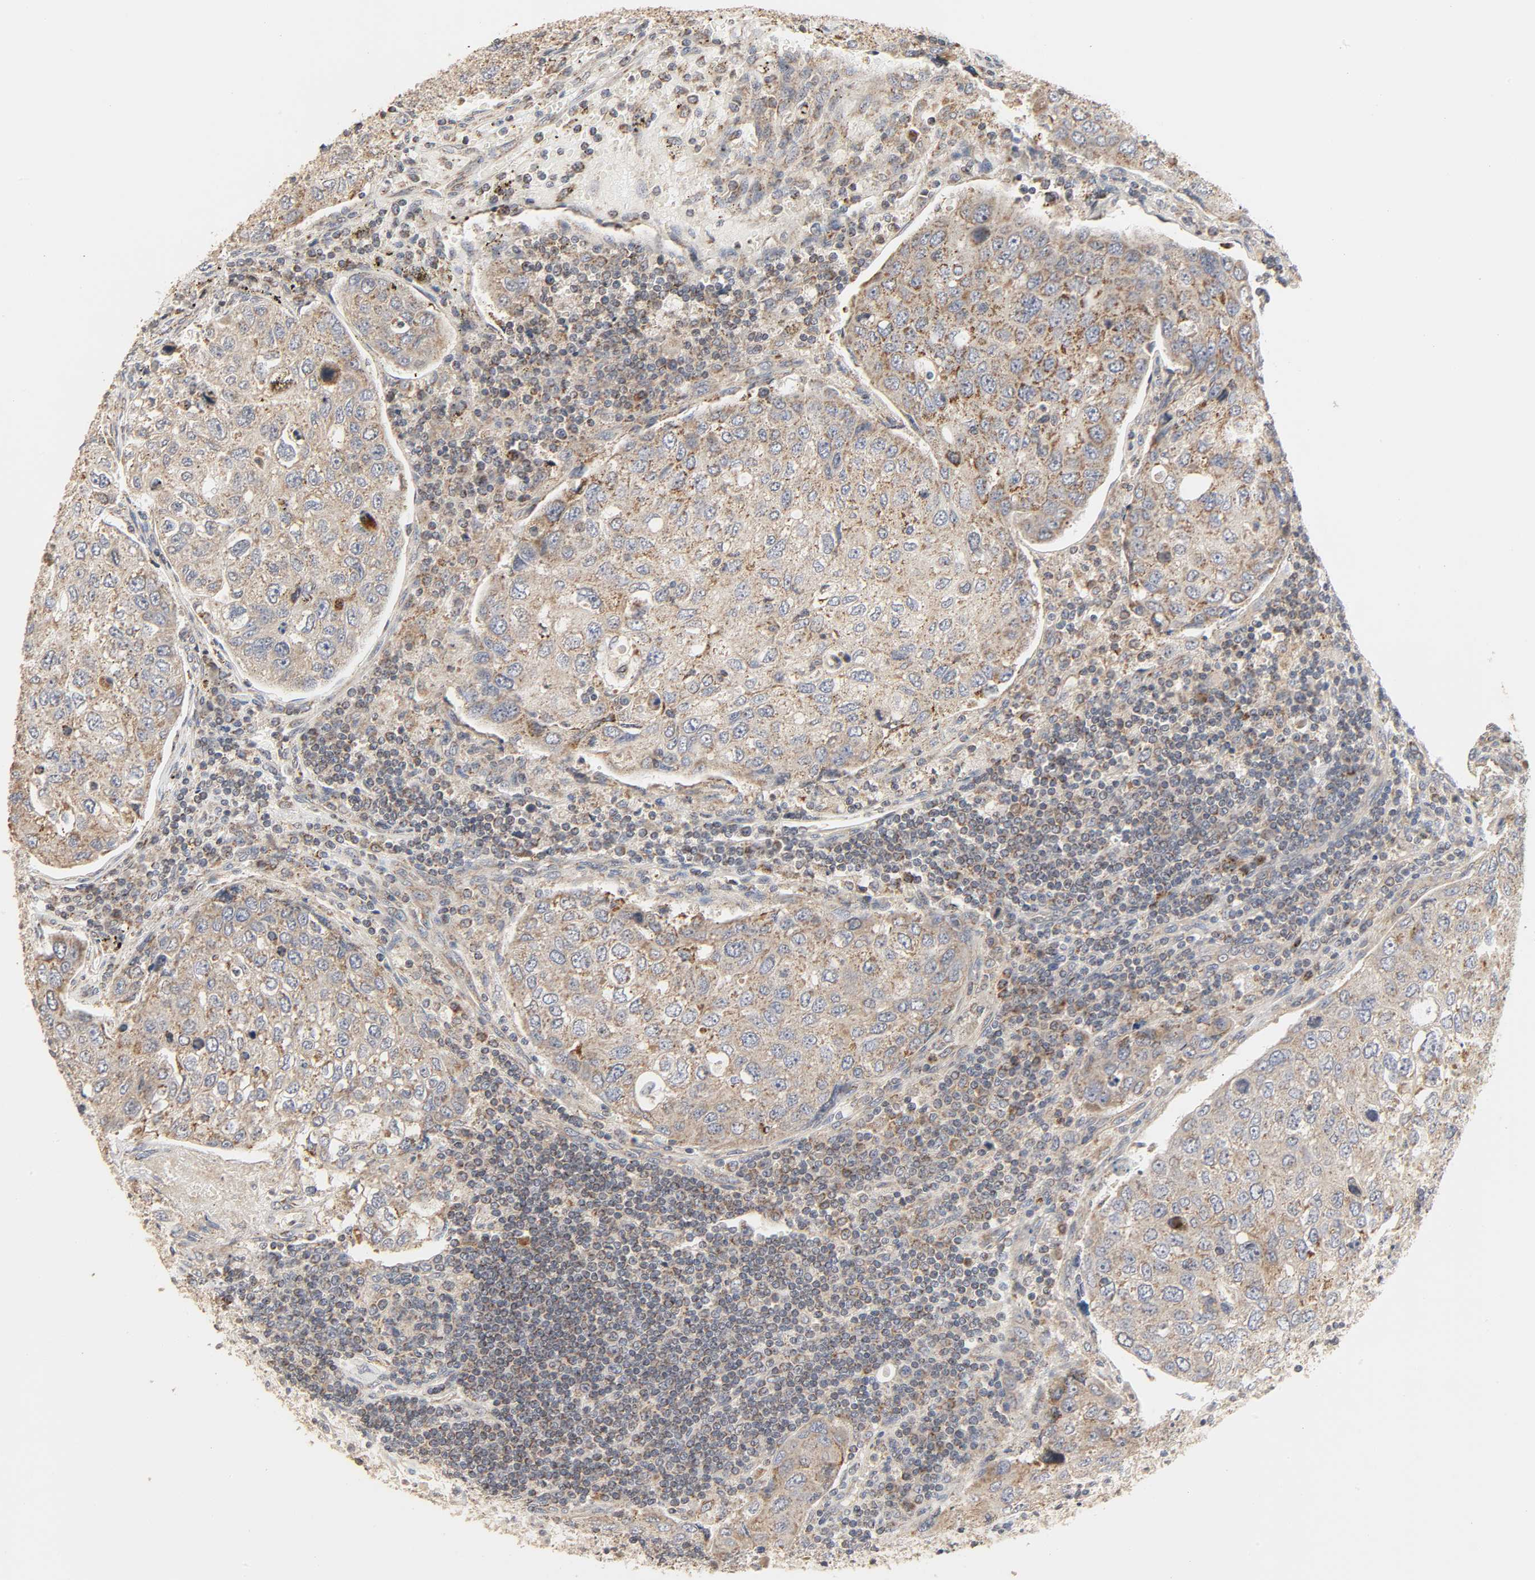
{"staining": {"intensity": "weak", "quantity": ">75%", "location": "cytoplasmic/membranous"}, "tissue": "urothelial cancer", "cell_type": "Tumor cells", "image_type": "cancer", "snomed": [{"axis": "morphology", "description": "Urothelial carcinoma, High grade"}, {"axis": "topography", "description": "Lymph node"}, {"axis": "topography", "description": "Urinary bladder"}], "caption": "Weak cytoplasmic/membranous staining for a protein is seen in about >75% of tumor cells of urothelial cancer using immunohistochemistry.", "gene": "CLEC4E", "patient": {"sex": "male", "age": 51}}